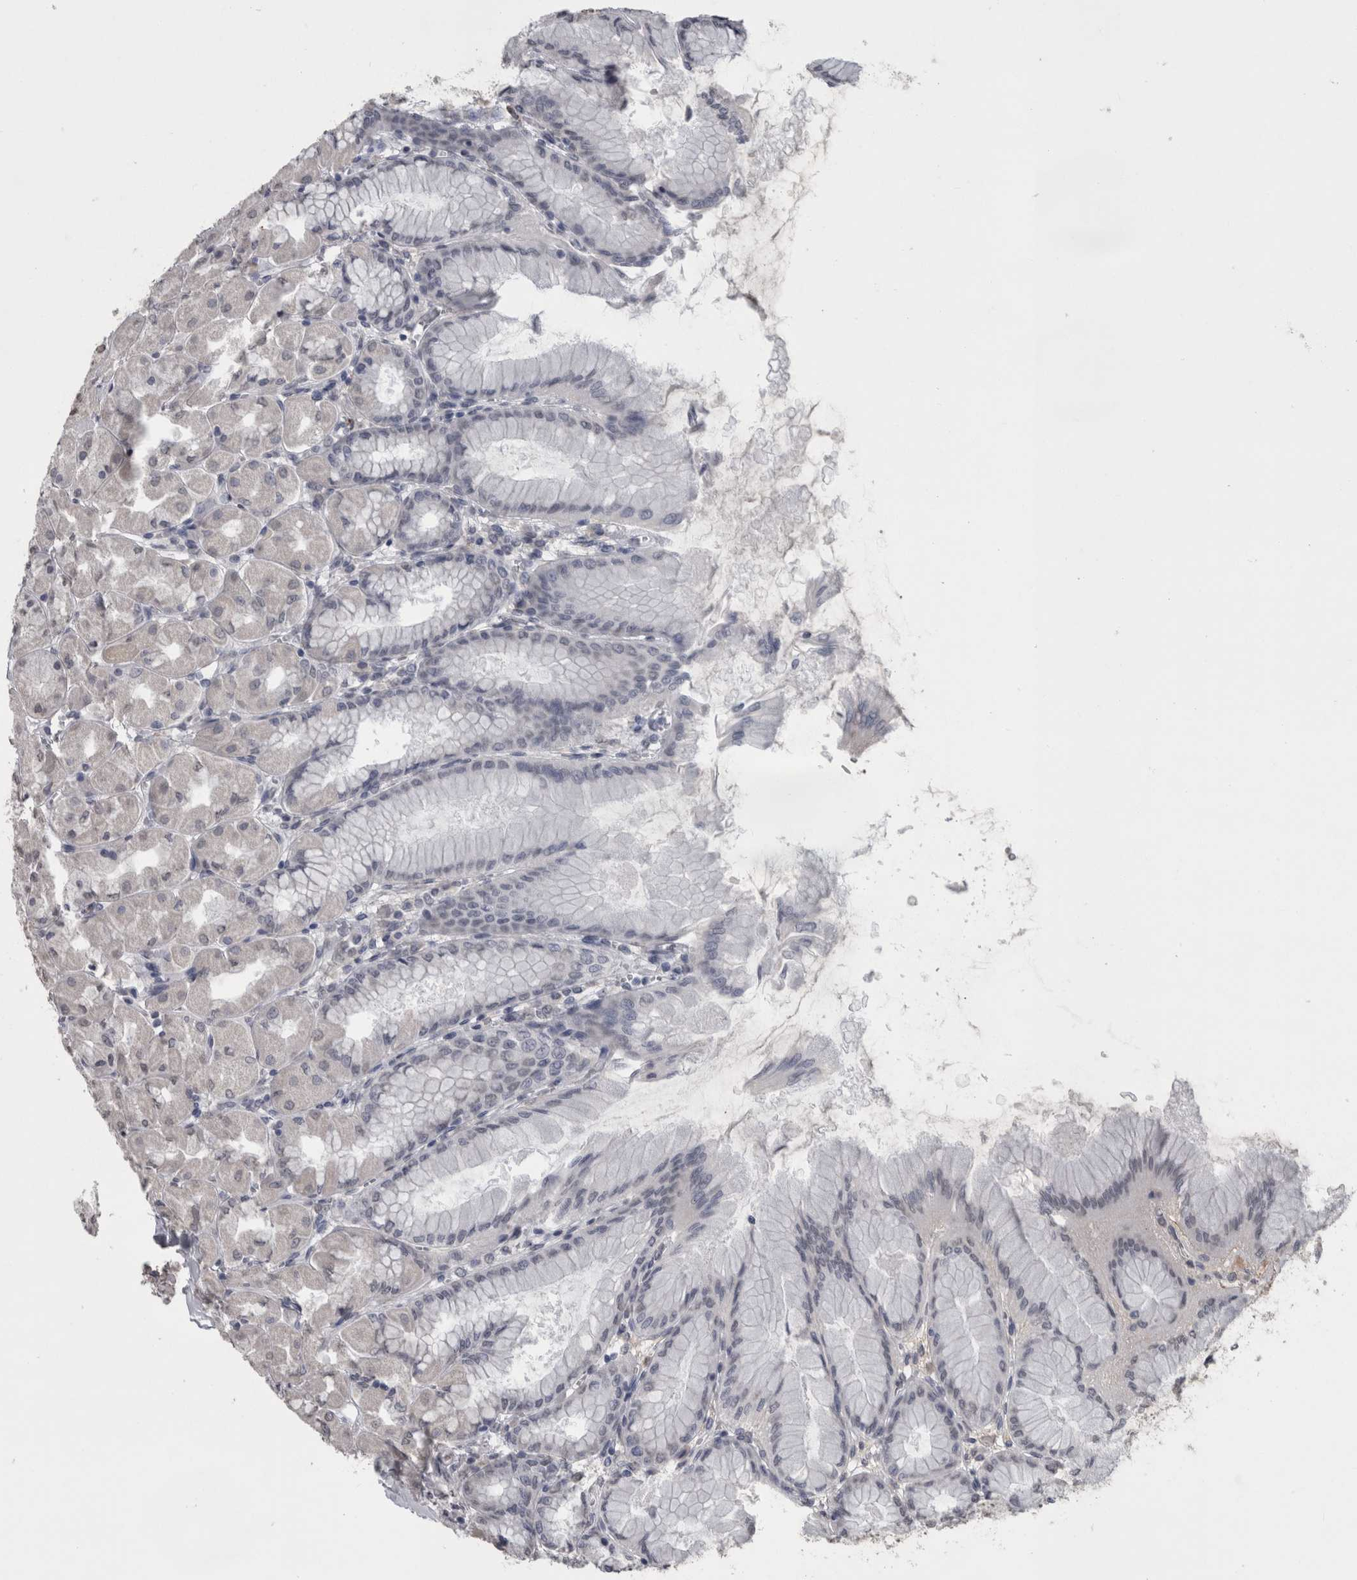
{"staining": {"intensity": "negative", "quantity": "none", "location": "none"}, "tissue": "stomach", "cell_type": "Glandular cells", "image_type": "normal", "snomed": [{"axis": "morphology", "description": "Normal tissue, NOS"}, {"axis": "topography", "description": "Stomach, upper"}], "caption": "An immunohistochemistry image of benign stomach is shown. There is no staining in glandular cells of stomach.", "gene": "PAX5", "patient": {"sex": "female", "age": 56}}